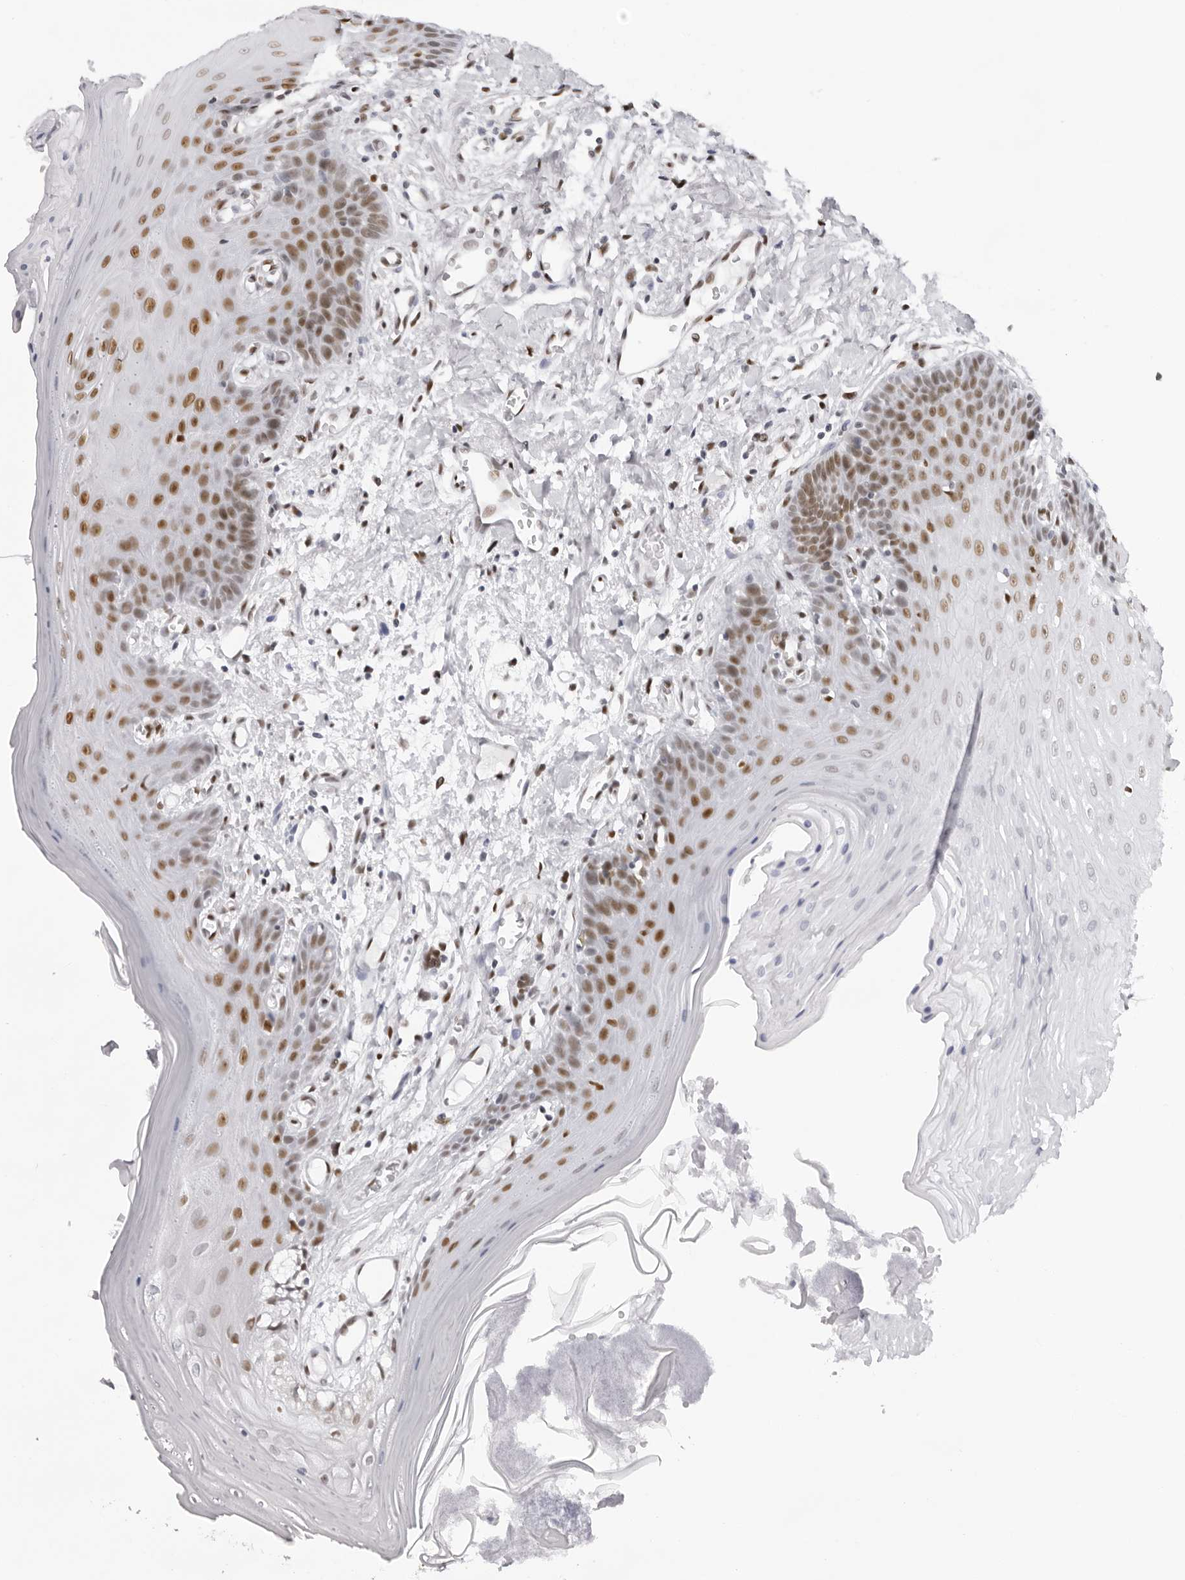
{"staining": {"intensity": "moderate", "quantity": ">75%", "location": "nuclear"}, "tissue": "oral mucosa", "cell_type": "Squamous epithelial cells", "image_type": "normal", "snomed": [{"axis": "morphology", "description": "Normal tissue, NOS"}, {"axis": "morphology", "description": "Squamous cell carcinoma, NOS"}, {"axis": "topography", "description": "Skeletal muscle"}, {"axis": "topography", "description": "Oral tissue"}, {"axis": "topography", "description": "Salivary gland"}, {"axis": "topography", "description": "Head-Neck"}], "caption": "An IHC image of unremarkable tissue is shown. Protein staining in brown shows moderate nuclear positivity in oral mucosa within squamous epithelial cells. The protein of interest is stained brown, and the nuclei are stained in blue (DAB (3,3'-diaminobenzidine) IHC with brightfield microscopy, high magnification).", "gene": "IRF2BP2", "patient": {"sex": "male", "age": 54}}